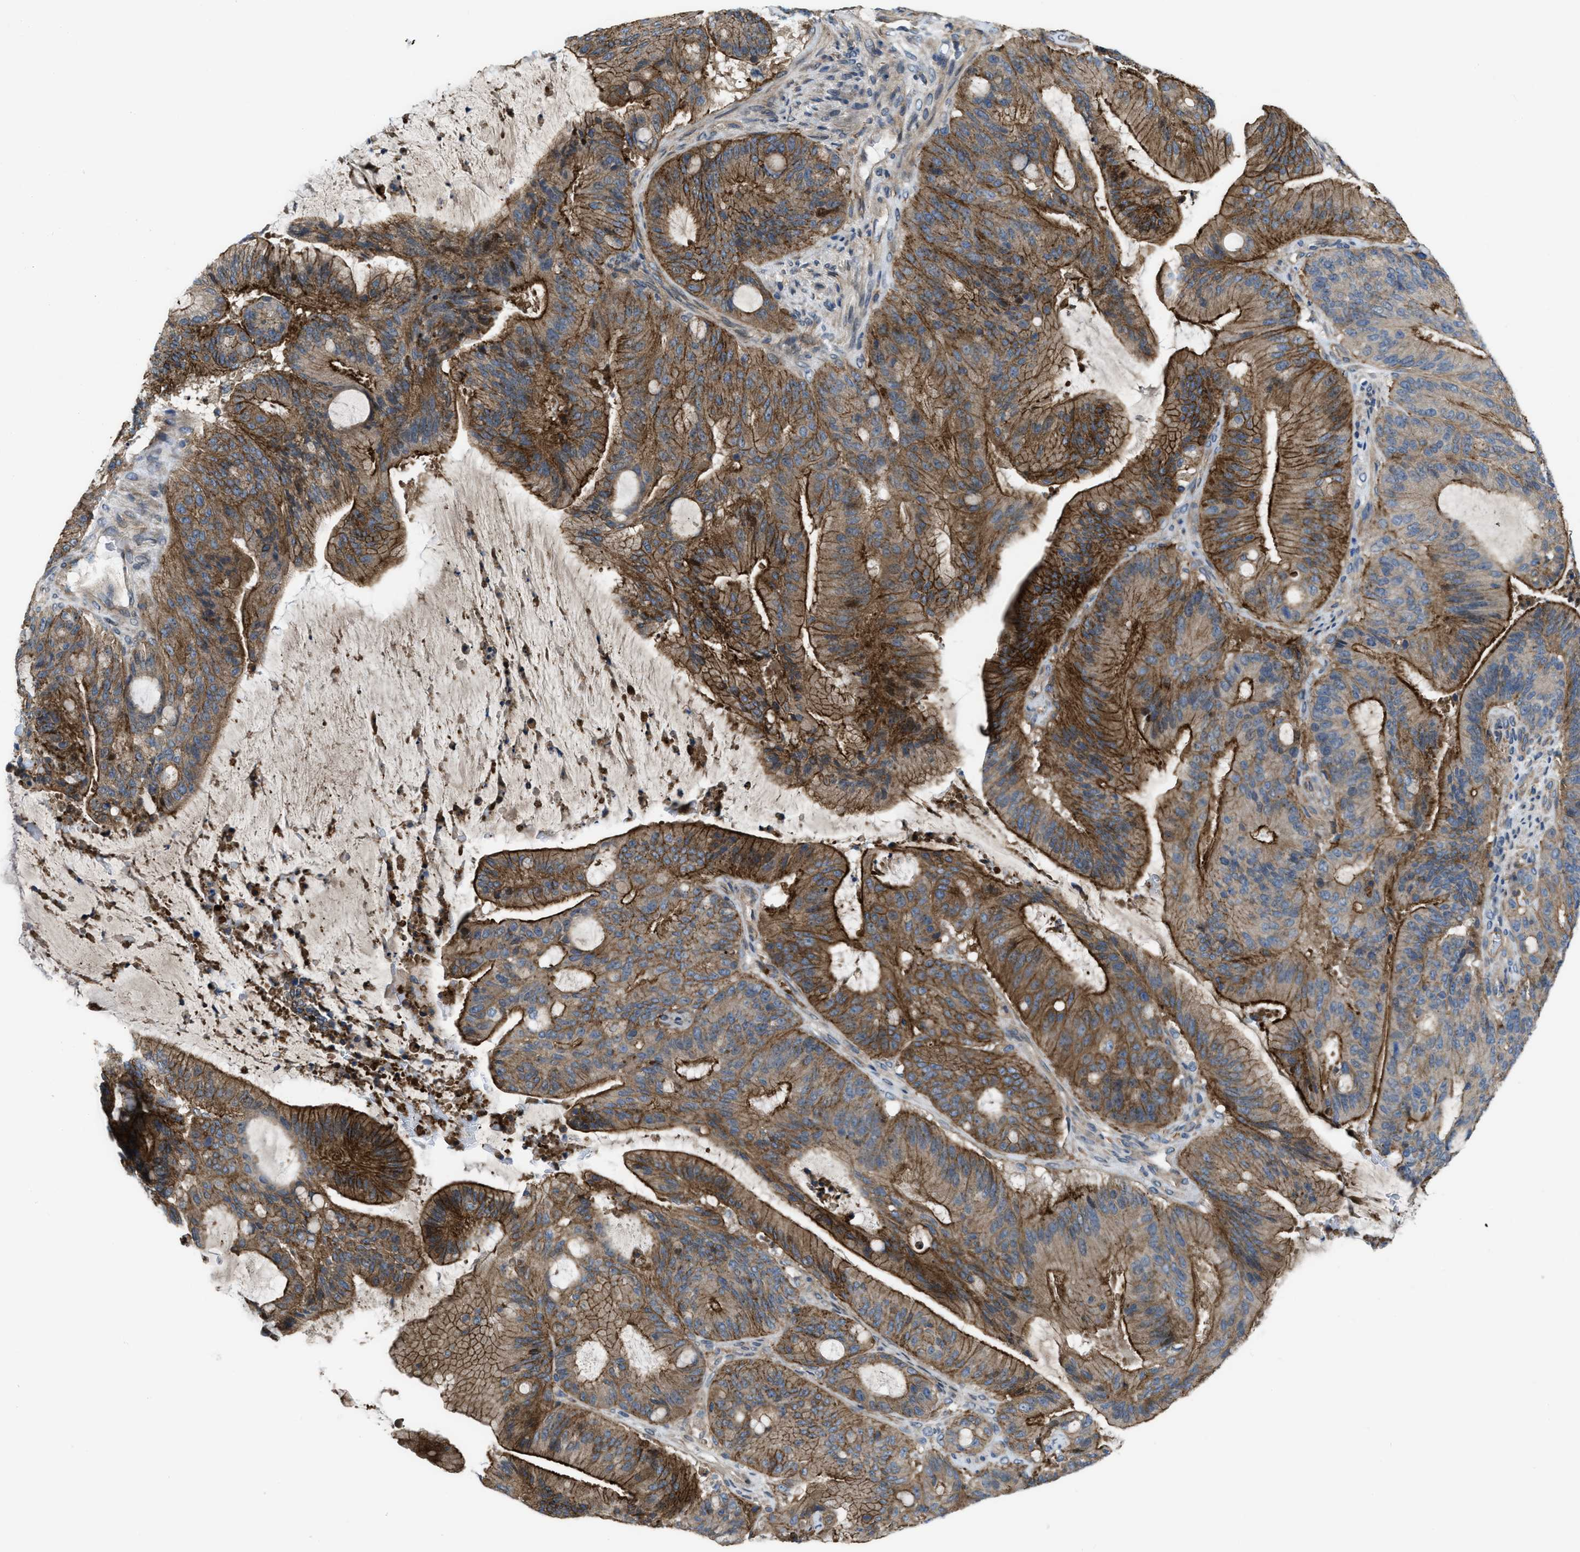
{"staining": {"intensity": "strong", "quantity": ">75%", "location": "cytoplasmic/membranous"}, "tissue": "liver cancer", "cell_type": "Tumor cells", "image_type": "cancer", "snomed": [{"axis": "morphology", "description": "Normal tissue, NOS"}, {"axis": "morphology", "description": "Cholangiocarcinoma"}, {"axis": "topography", "description": "Liver"}, {"axis": "topography", "description": "Peripheral nerve tissue"}], "caption": "This is a histology image of IHC staining of cholangiocarcinoma (liver), which shows strong staining in the cytoplasmic/membranous of tumor cells.", "gene": "MYO18A", "patient": {"sex": "female", "age": 73}}